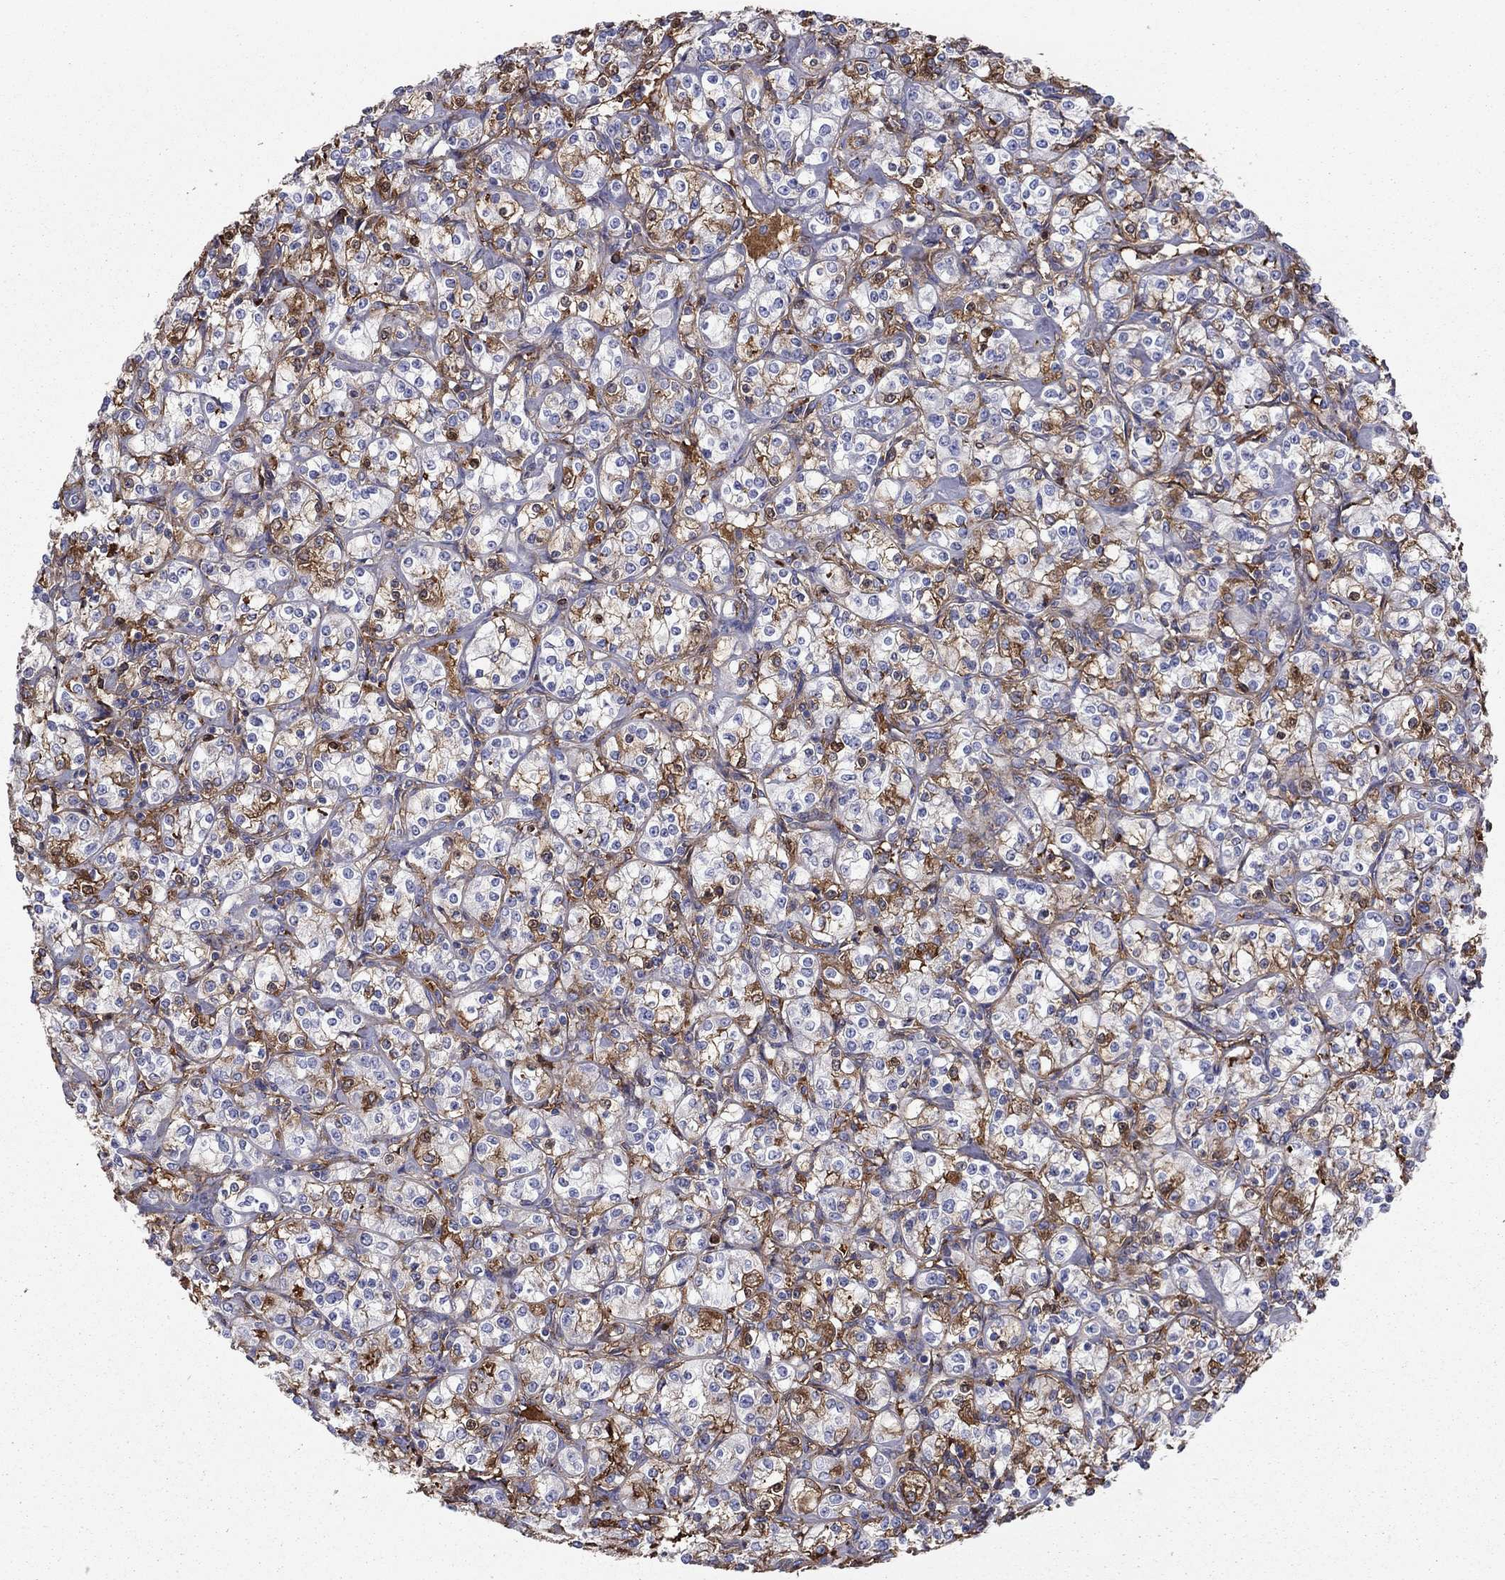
{"staining": {"intensity": "moderate", "quantity": "25%-75%", "location": "cytoplasmic/membranous"}, "tissue": "renal cancer", "cell_type": "Tumor cells", "image_type": "cancer", "snomed": [{"axis": "morphology", "description": "Adenocarcinoma, NOS"}, {"axis": "topography", "description": "Kidney"}], "caption": "Renal adenocarcinoma stained with immunohistochemistry reveals moderate cytoplasmic/membranous expression in approximately 25%-75% of tumor cells.", "gene": "HPX", "patient": {"sex": "male", "age": 77}}